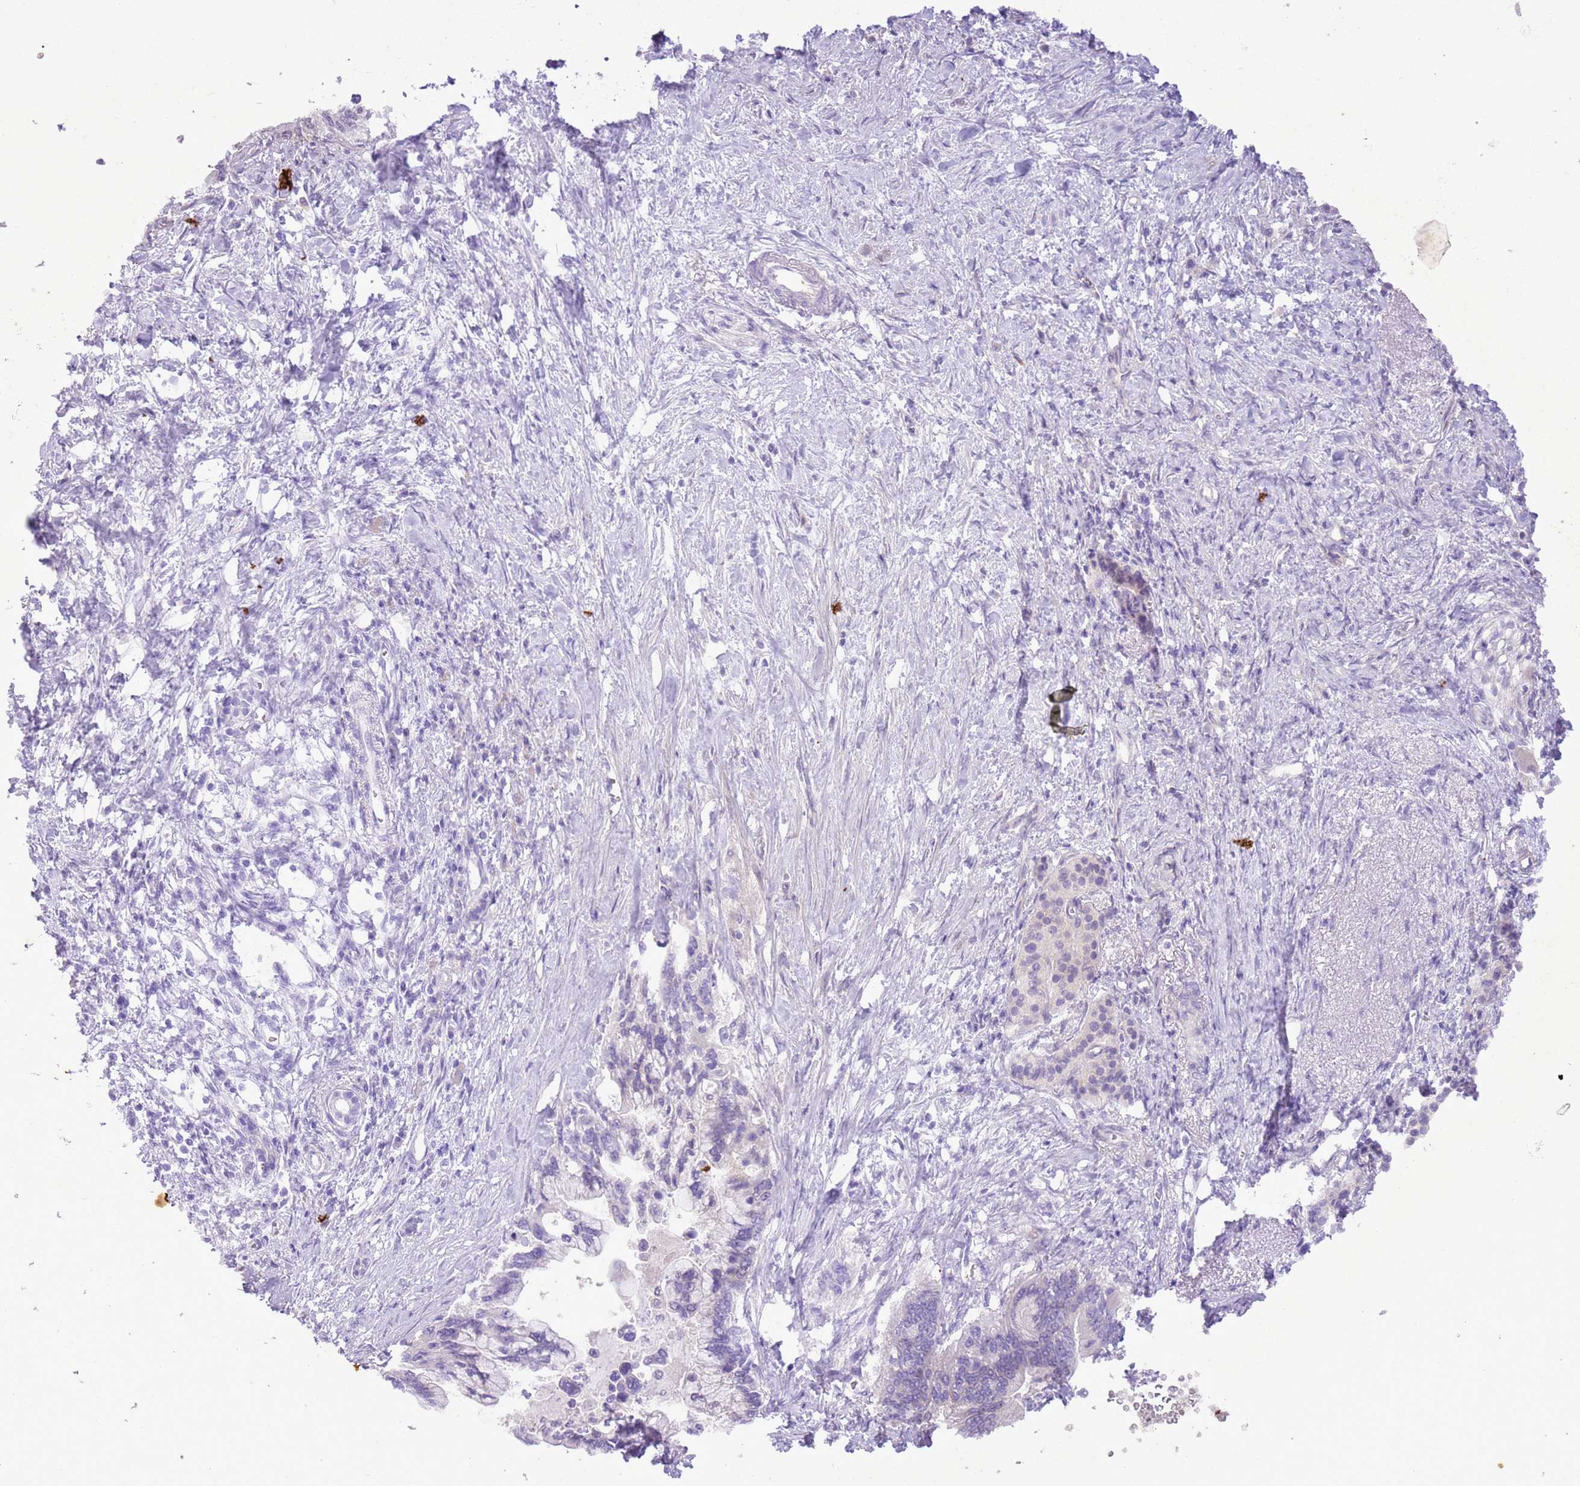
{"staining": {"intensity": "negative", "quantity": "none", "location": "none"}, "tissue": "pancreatic cancer", "cell_type": "Tumor cells", "image_type": "cancer", "snomed": [{"axis": "morphology", "description": "Adenocarcinoma, NOS"}, {"axis": "topography", "description": "Pancreas"}], "caption": "High power microscopy micrograph of an immunohistochemistry (IHC) histopathology image of pancreatic cancer, revealing no significant positivity in tumor cells.", "gene": "GMNN", "patient": {"sex": "female", "age": 83}}